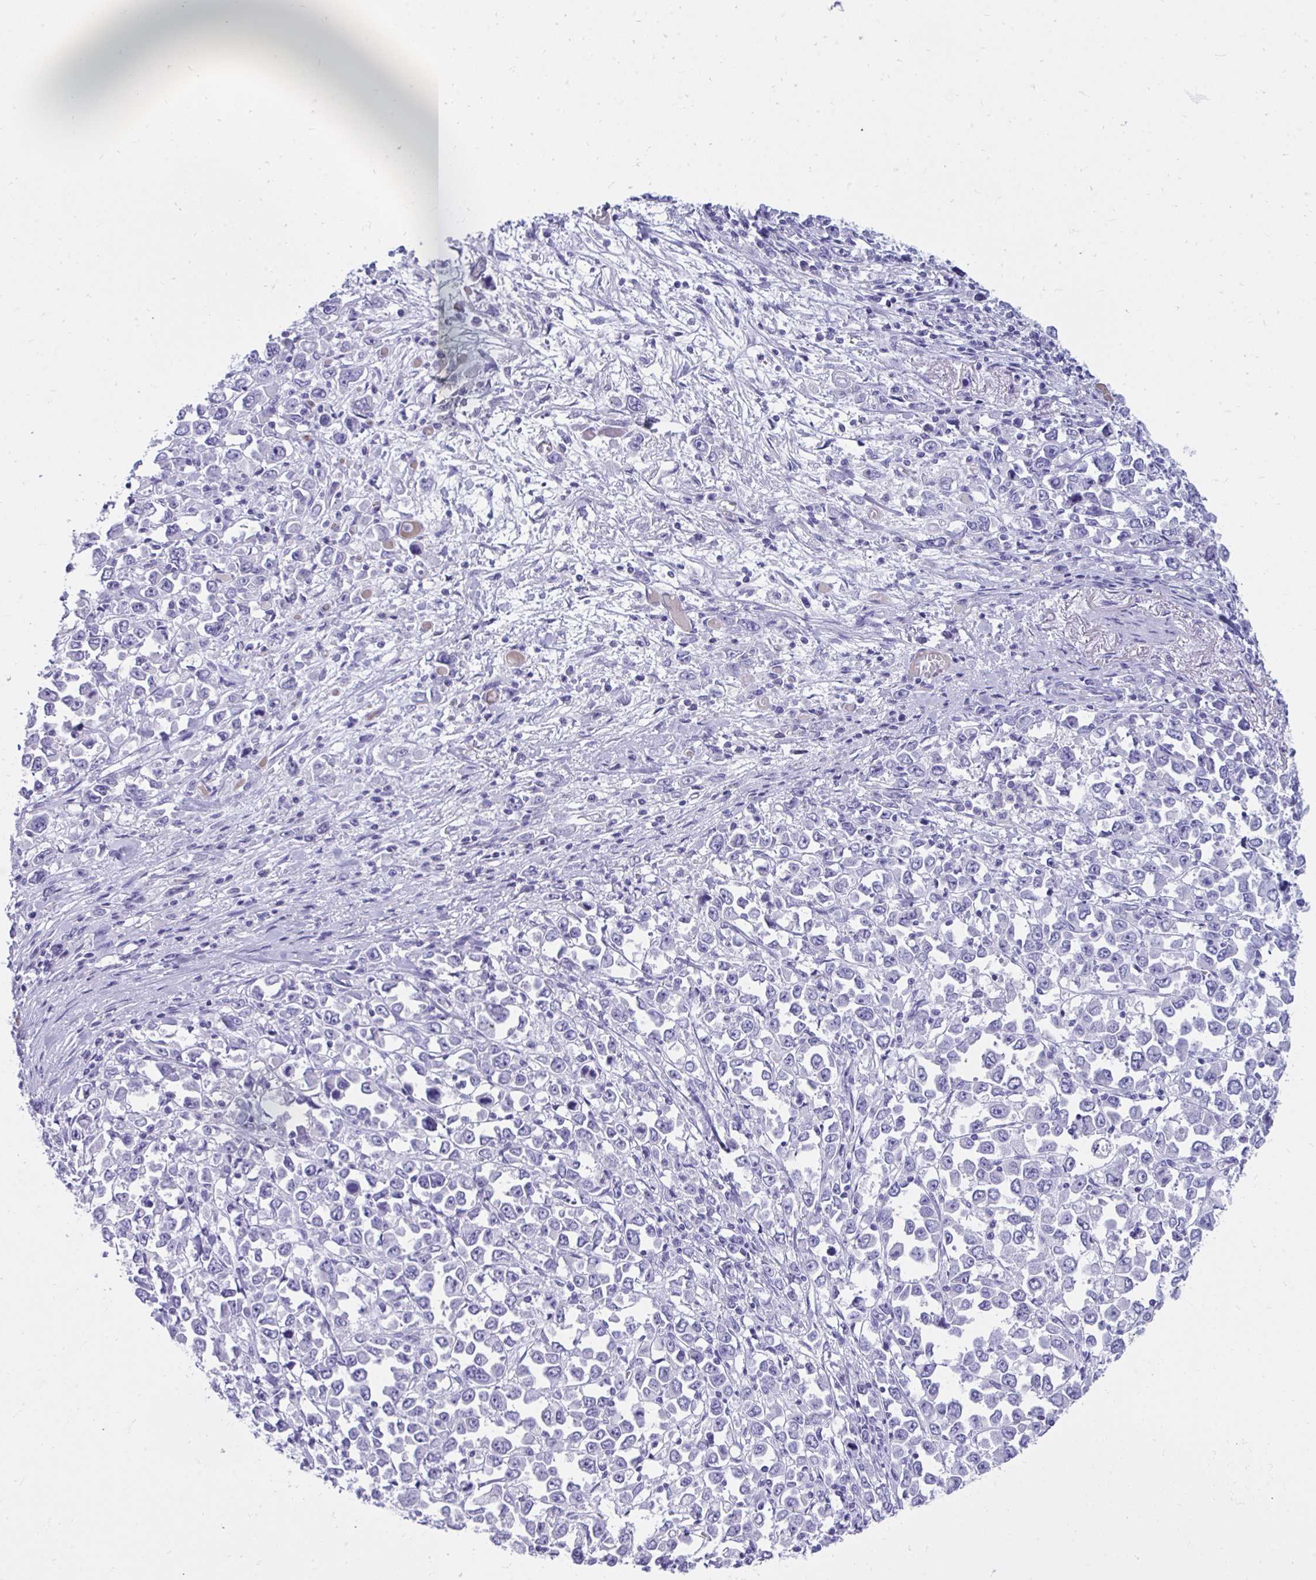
{"staining": {"intensity": "negative", "quantity": "none", "location": "none"}, "tissue": "stomach cancer", "cell_type": "Tumor cells", "image_type": "cancer", "snomed": [{"axis": "morphology", "description": "Adenocarcinoma, NOS"}, {"axis": "topography", "description": "Stomach, upper"}], "caption": "Stomach cancer stained for a protein using immunohistochemistry reveals no positivity tumor cells.", "gene": "SMIM9", "patient": {"sex": "male", "age": 70}}